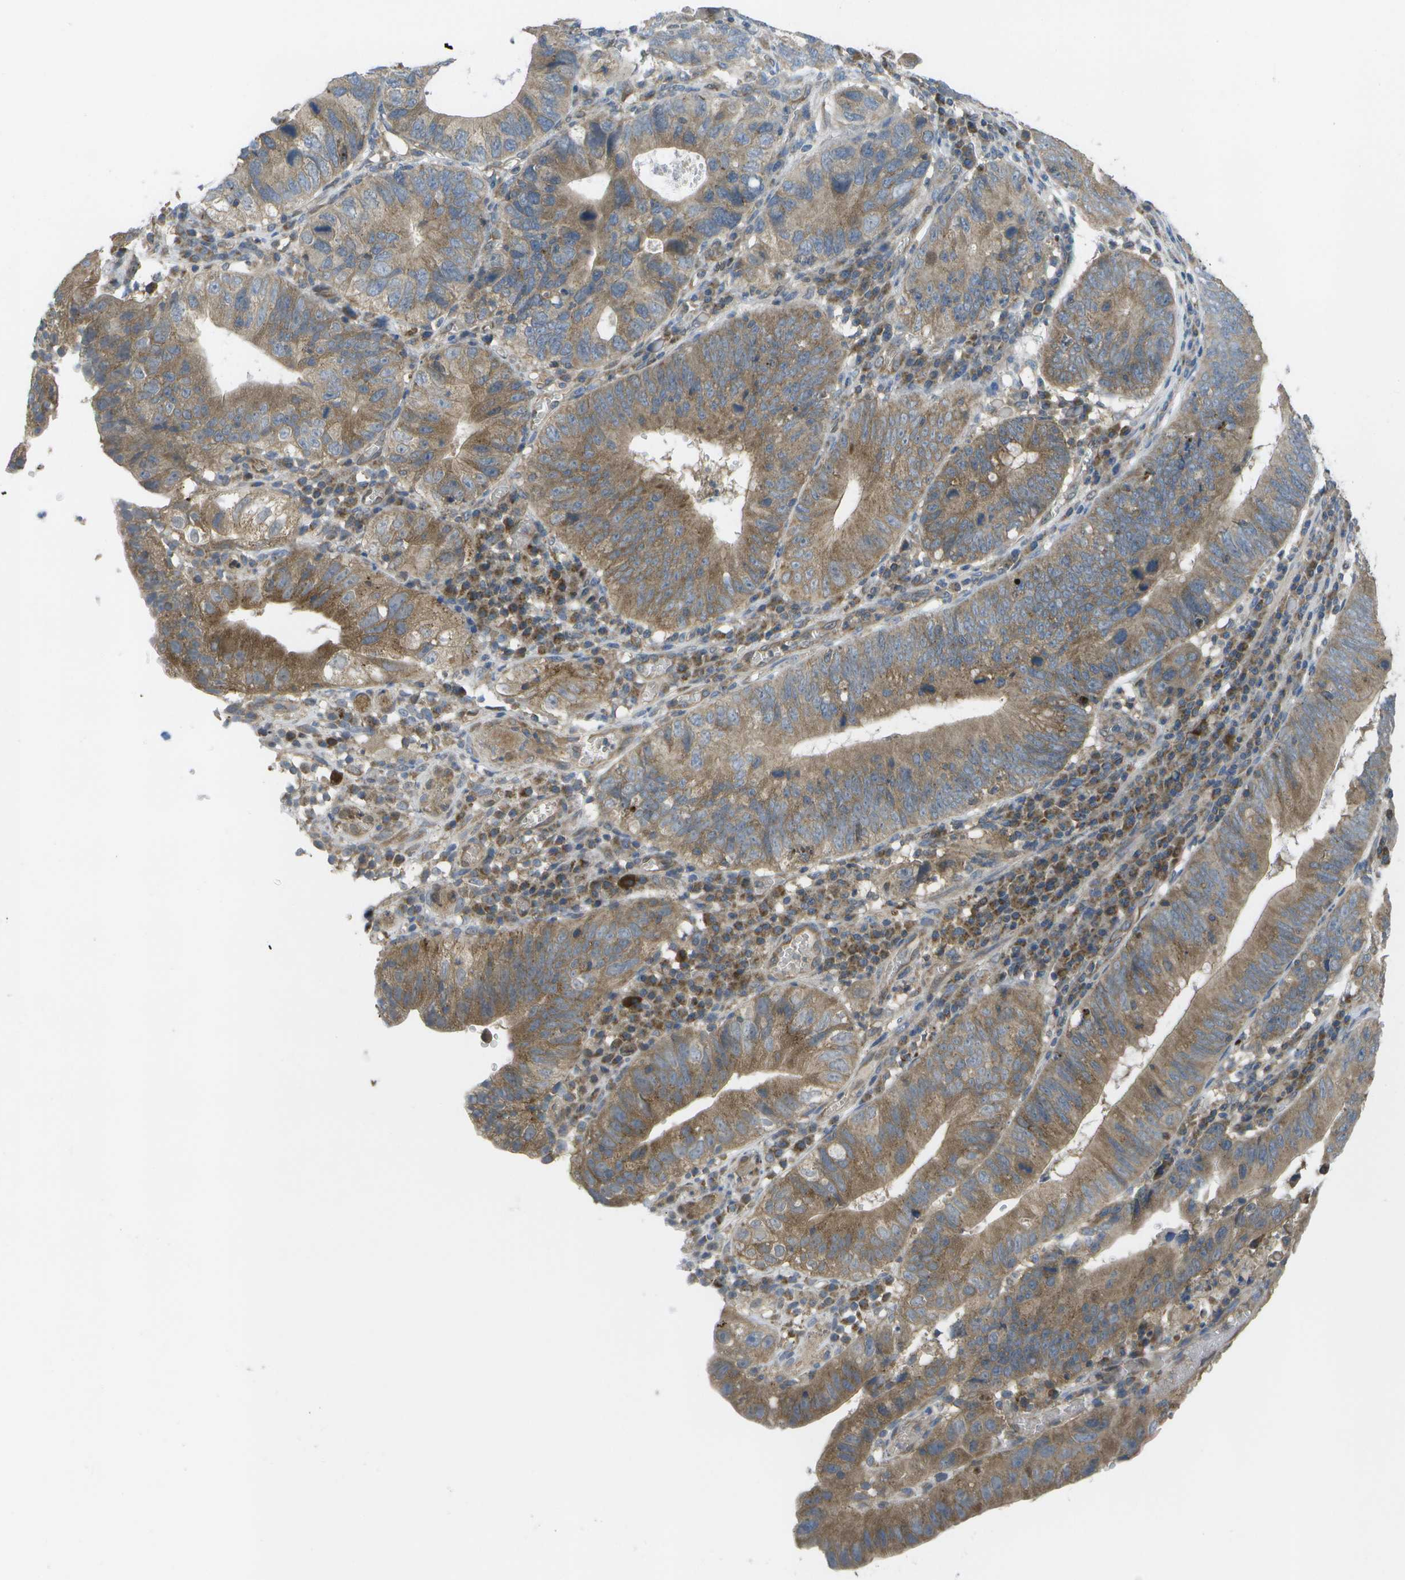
{"staining": {"intensity": "moderate", "quantity": ">75%", "location": "cytoplasmic/membranous"}, "tissue": "stomach cancer", "cell_type": "Tumor cells", "image_type": "cancer", "snomed": [{"axis": "morphology", "description": "Adenocarcinoma, NOS"}, {"axis": "topography", "description": "Stomach"}], "caption": "The photomicrograph shows immunohistochemical staining of stomach cancer (adenocarcinoma). There is moderate cytoplasmic/membranous staining is seen in approximately >75% of tumor cells. The staining is performed using DAB (3,3'-diaminobenzidine) brown chromogen to label protein expression. The nuclei are counter-stained blue using hematoxylin.", "gene": "DPM3", "patient": {"sex": "male", "age": 59}}